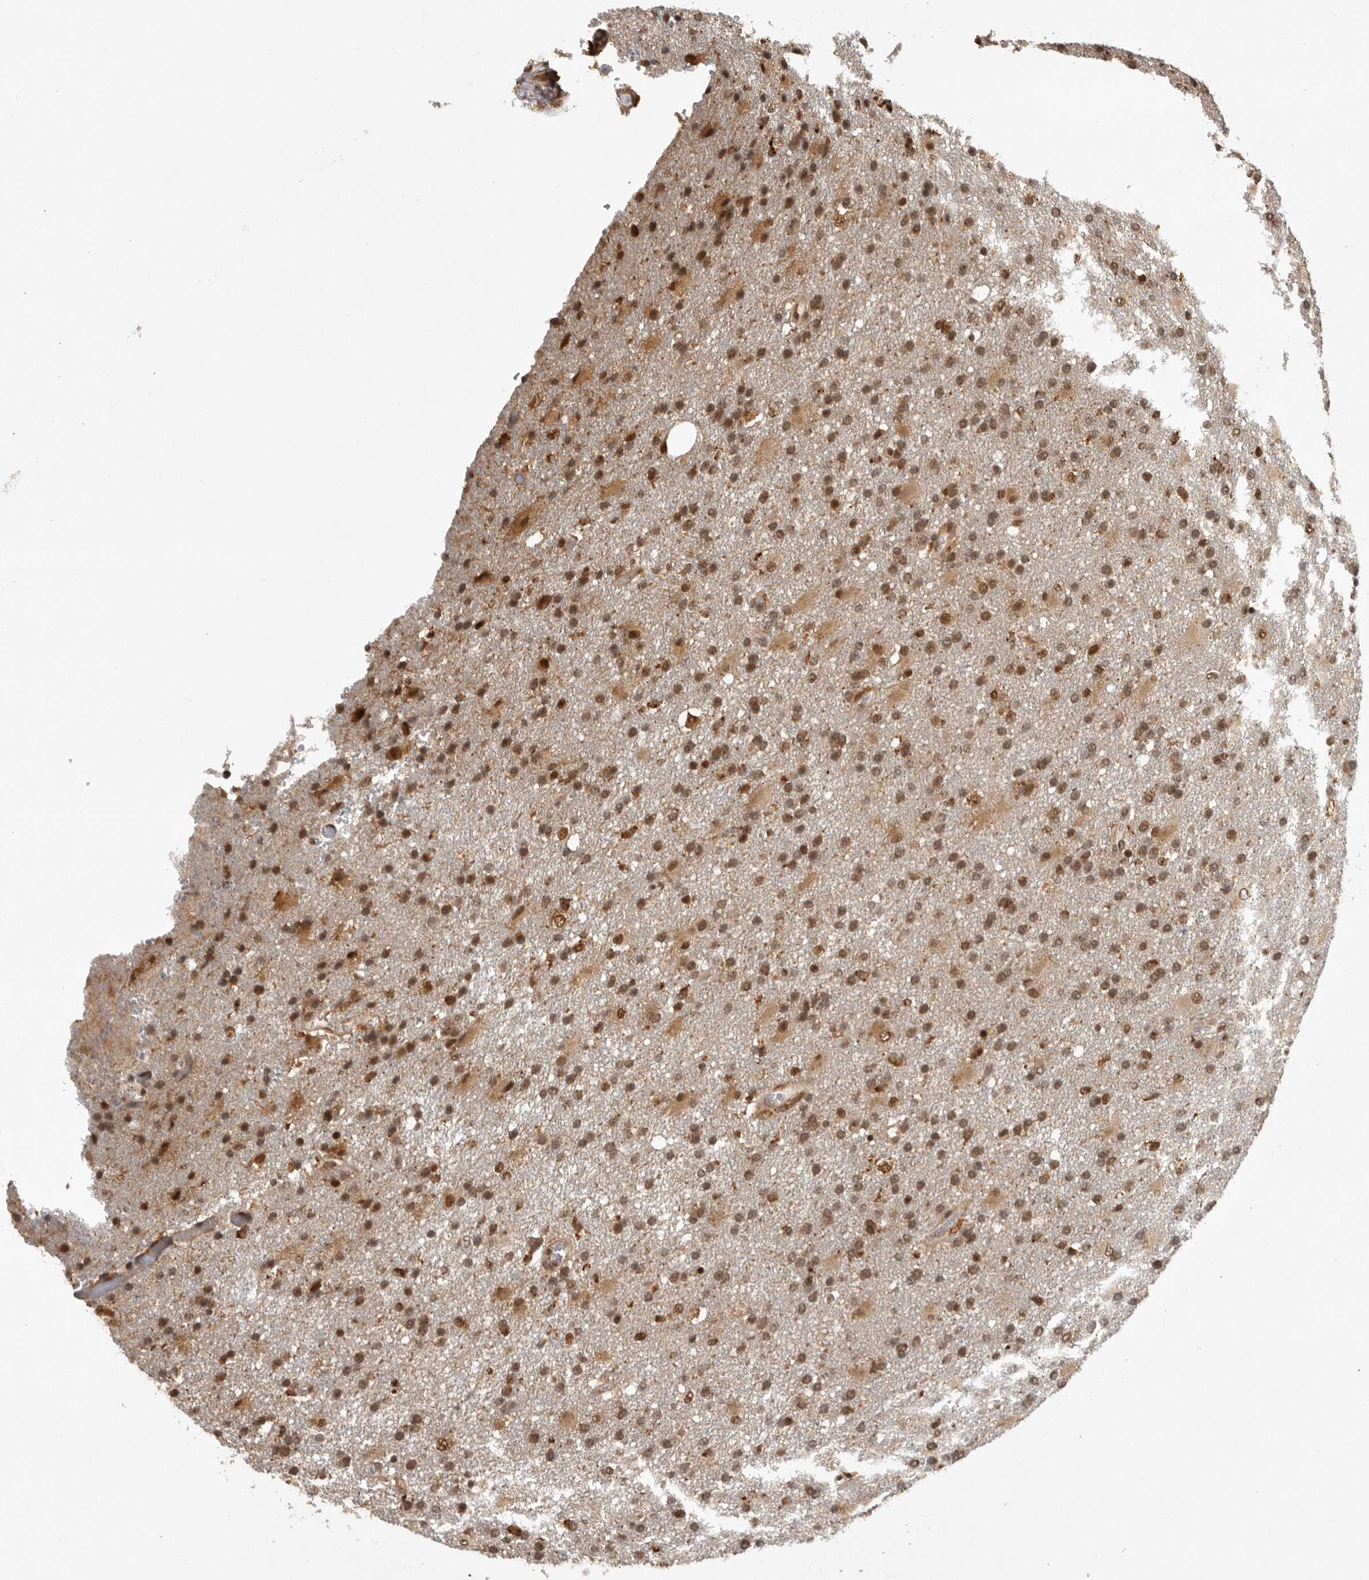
{"staining": {"intensity": "moderate", "quantity": ">75%", "location": "cytoplasmic/membranous,nuclear"}, "tissue": "glioma", "cell_type": "Tumor cells", "image_type": "cancer", "snomed": [{"axis": "morphology", "description": "Glioma, malignant, High grade"}, {"axis": "topography", "description": "Brain"}], "caption": "Tumor cells show medium levels of moderate cytoplasmic/membranous and nuclear positivity in about >75% of cells in human glioma.", "gene": "ZNF83", "patient": {"sex": "male", "age": 72}}